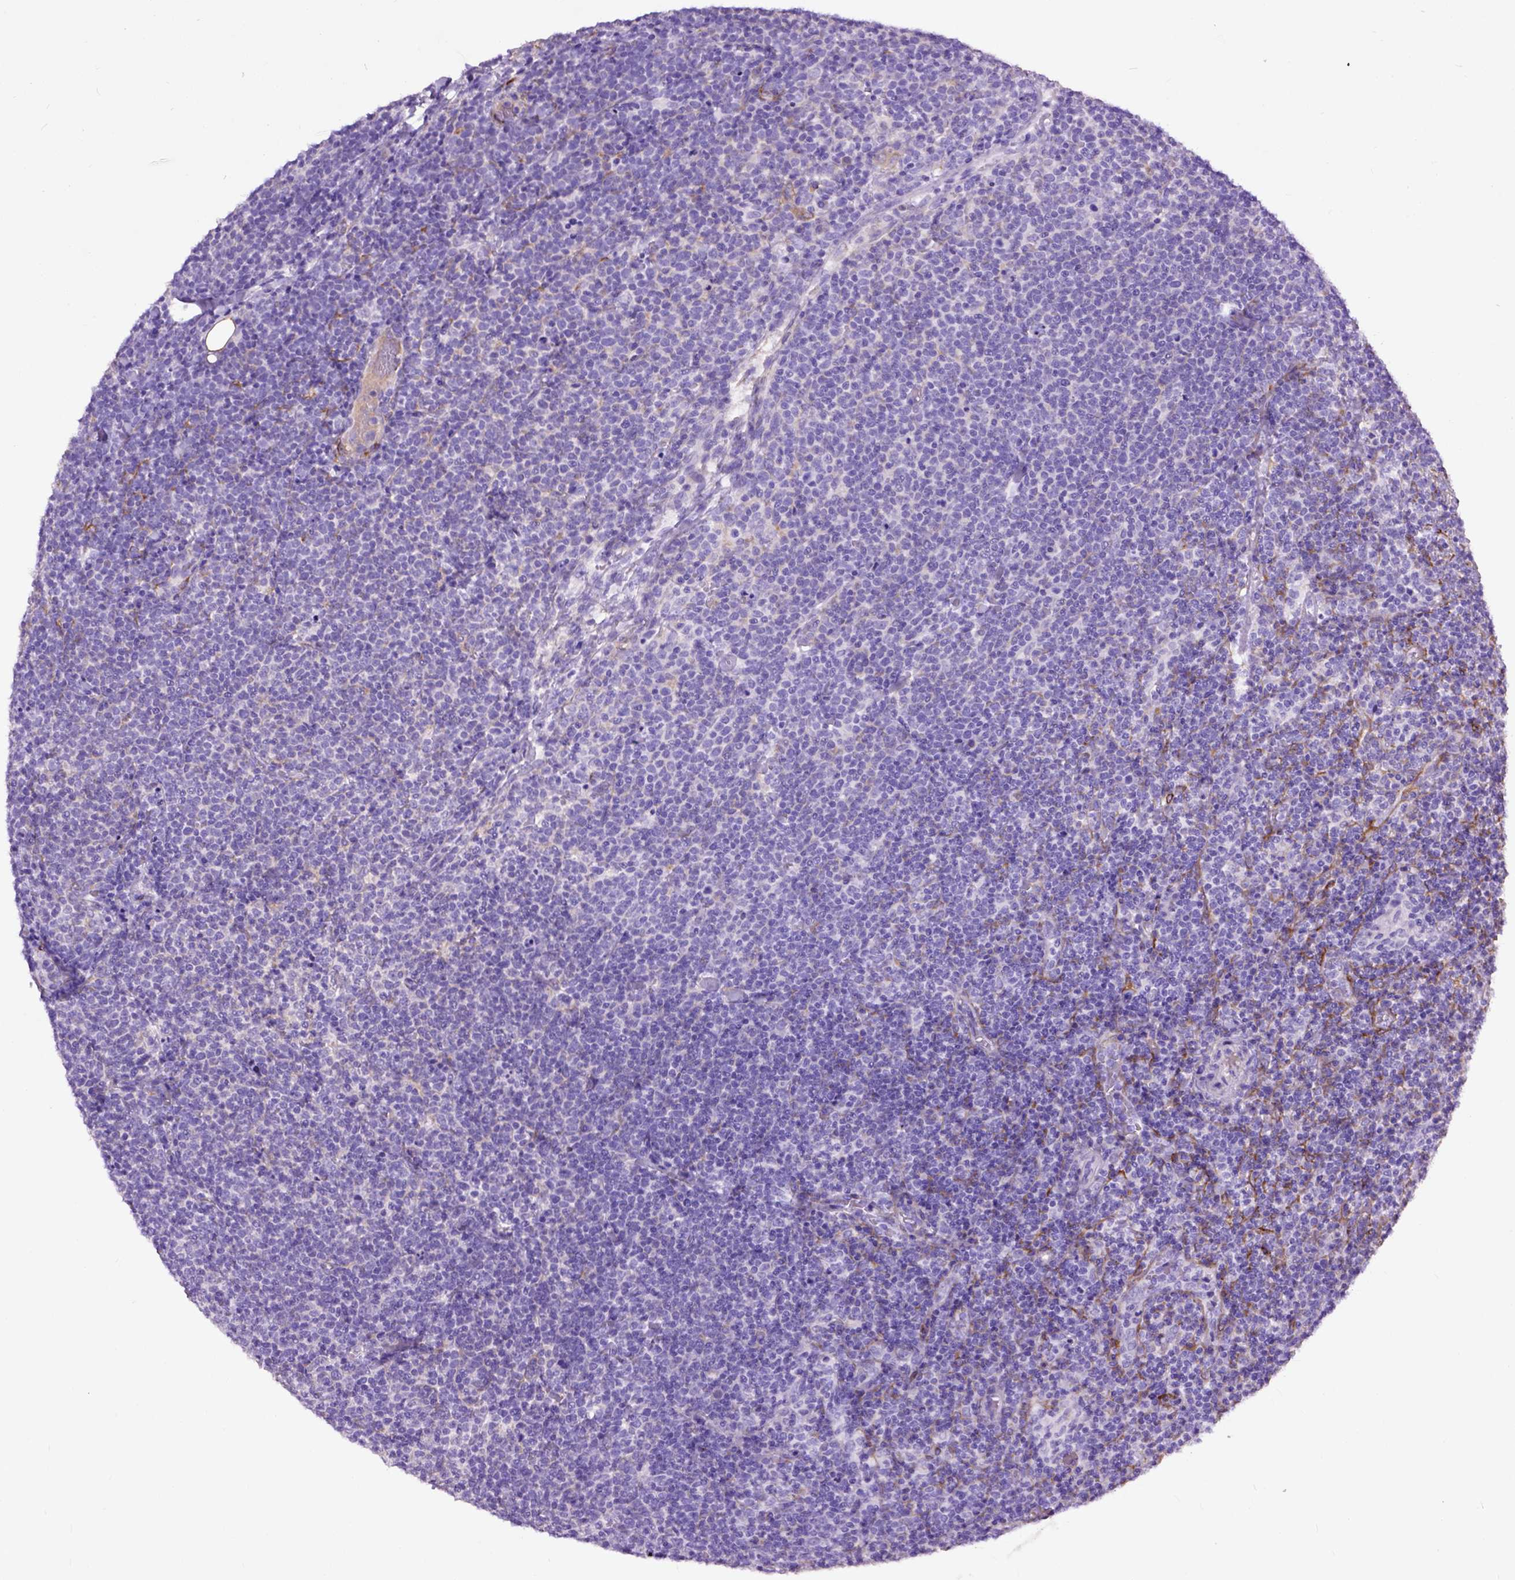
{"staining": {"intensity": "negative", "quantity": "none", "location": "none"}, "tissue": "lymphoma", "cell_type": "Tumor cells", "image_type": "cancer", "snomed": [{"axis": "morphology", "description": "Malignant lymphoma, non-Hodgkin's type, High grade"}, {"axis": "topography", "description": "Lymph node"}], "caption": "Immunohistochemical staining of high-grade malignant lymphoma, non-Hodgkin's type displays no significant staining in tumor cells.", "gene": "MAPT", "patient": {"sex": "male", "age": 61}}